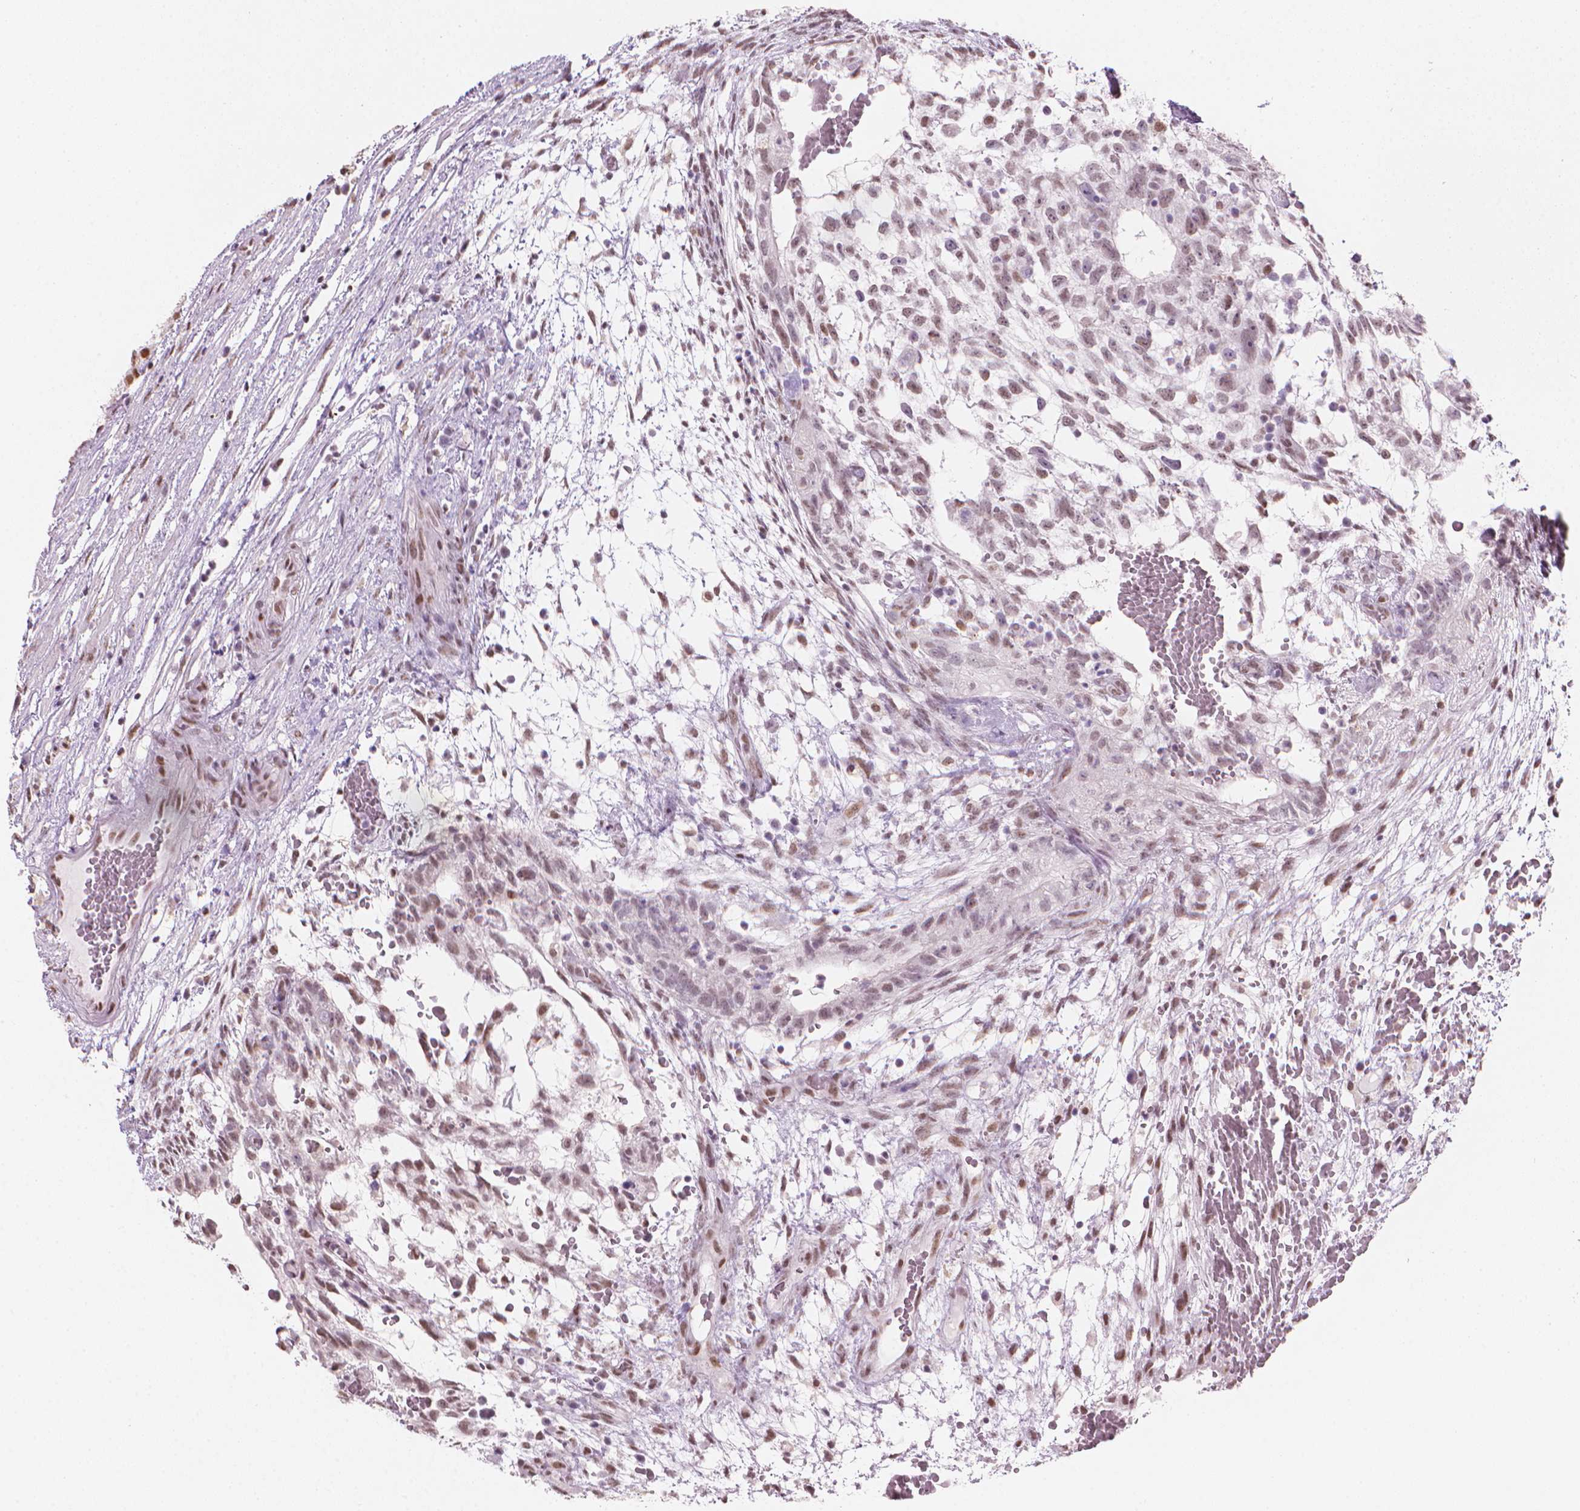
{"staining": {"intensity": "weak", "quantity": ">75%", "location": "nuclear"}, "tissue": "testis cancer", "cell_type": "Tumor cells", "image_type": "cancer", "snomed": [{"axis": "morphology", "description": "Normal tissue, NOS"}, {"axis": "morphology", "description": "Carcinoma, Embryonal, NOS"}, {"axis": "topography", "description": "Testis"}], "caption": "Embryonal carcinoma (testis) stained for a protein (brown) reveals weak nuclear positive positivity in approximately >75% of tumor cells.", "gene": "PIAS2", "patient": {"sex": "male", "age": 32}}